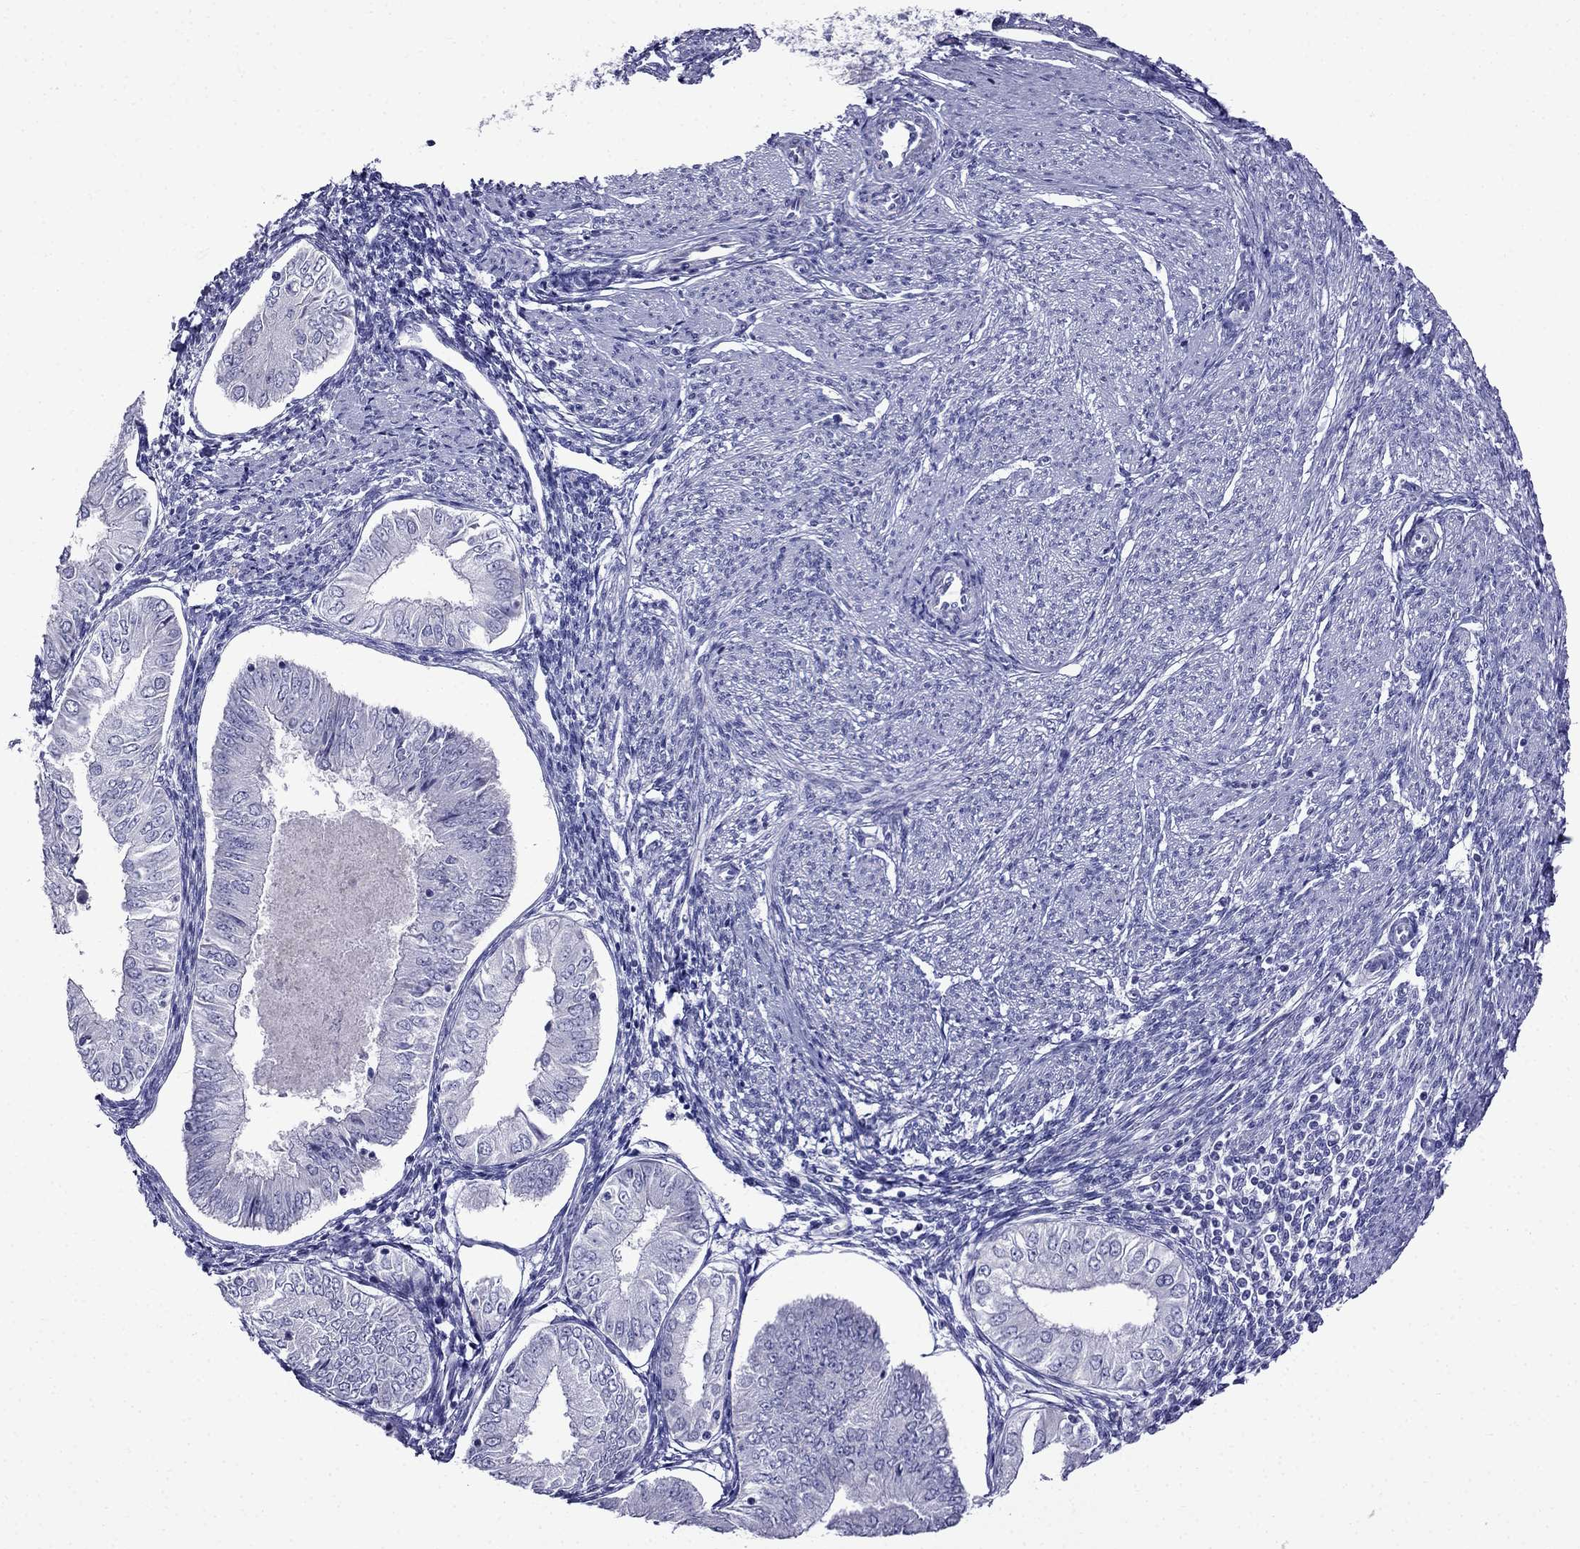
{"staining": {"intensity": "negative", "quantity": "none", "location": "none"}, "tissue": "endometrial cancer", "cell_type": "Tumor cells", "image_type": "cancer", "snomed": [{"axis": "morphology", "description": "Adenocarcinoma, NOS"}, {"axis": "topography", "description": "Endometrium"}], "caption": "DAB immunohistochemical staining of human endometrial cancer reveals no significant staining in tumor cells.", "gene": "PATE1", "patient": {"sex": "female", "age": 53}}